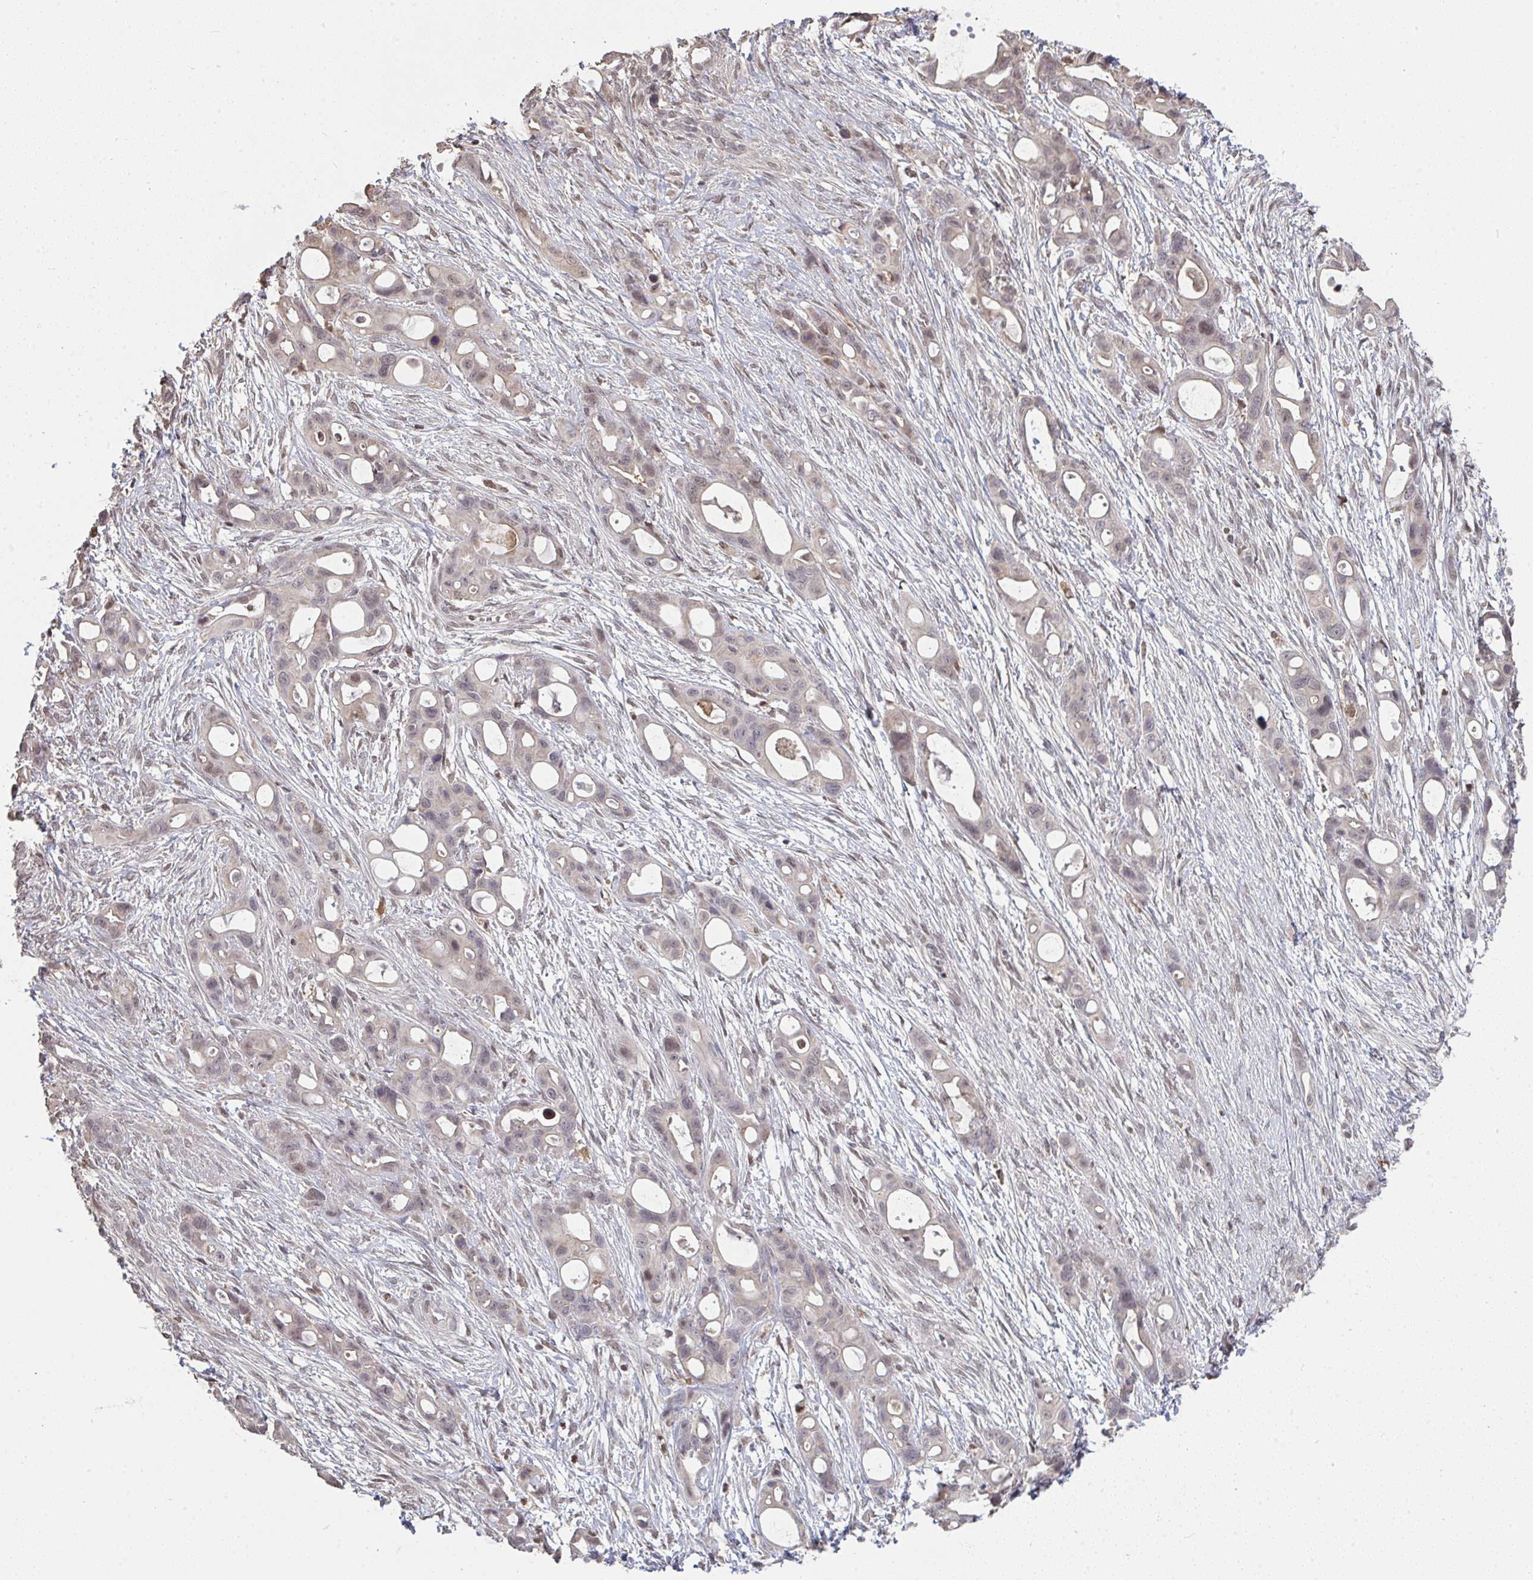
{"staining": {"intensity": "weak", "quantity": "<25%", "location": "nuclear"}, "tissue": "ovarian cancer", "cell_type": "Tumor cells", "image_type": "cancer", "snomed": [{"axis": "morphology", "description": "Cystadenocarcinoma, mucinous, NOS"}, {"axis": "topography", "description": "Ovary"}], "caption": "Tumor cells show no significant protein positivity in ovarian mucinous cystadenocarcinoma.", "gene": "SAP30", "patient": {"sex": "female", "age": 70}}